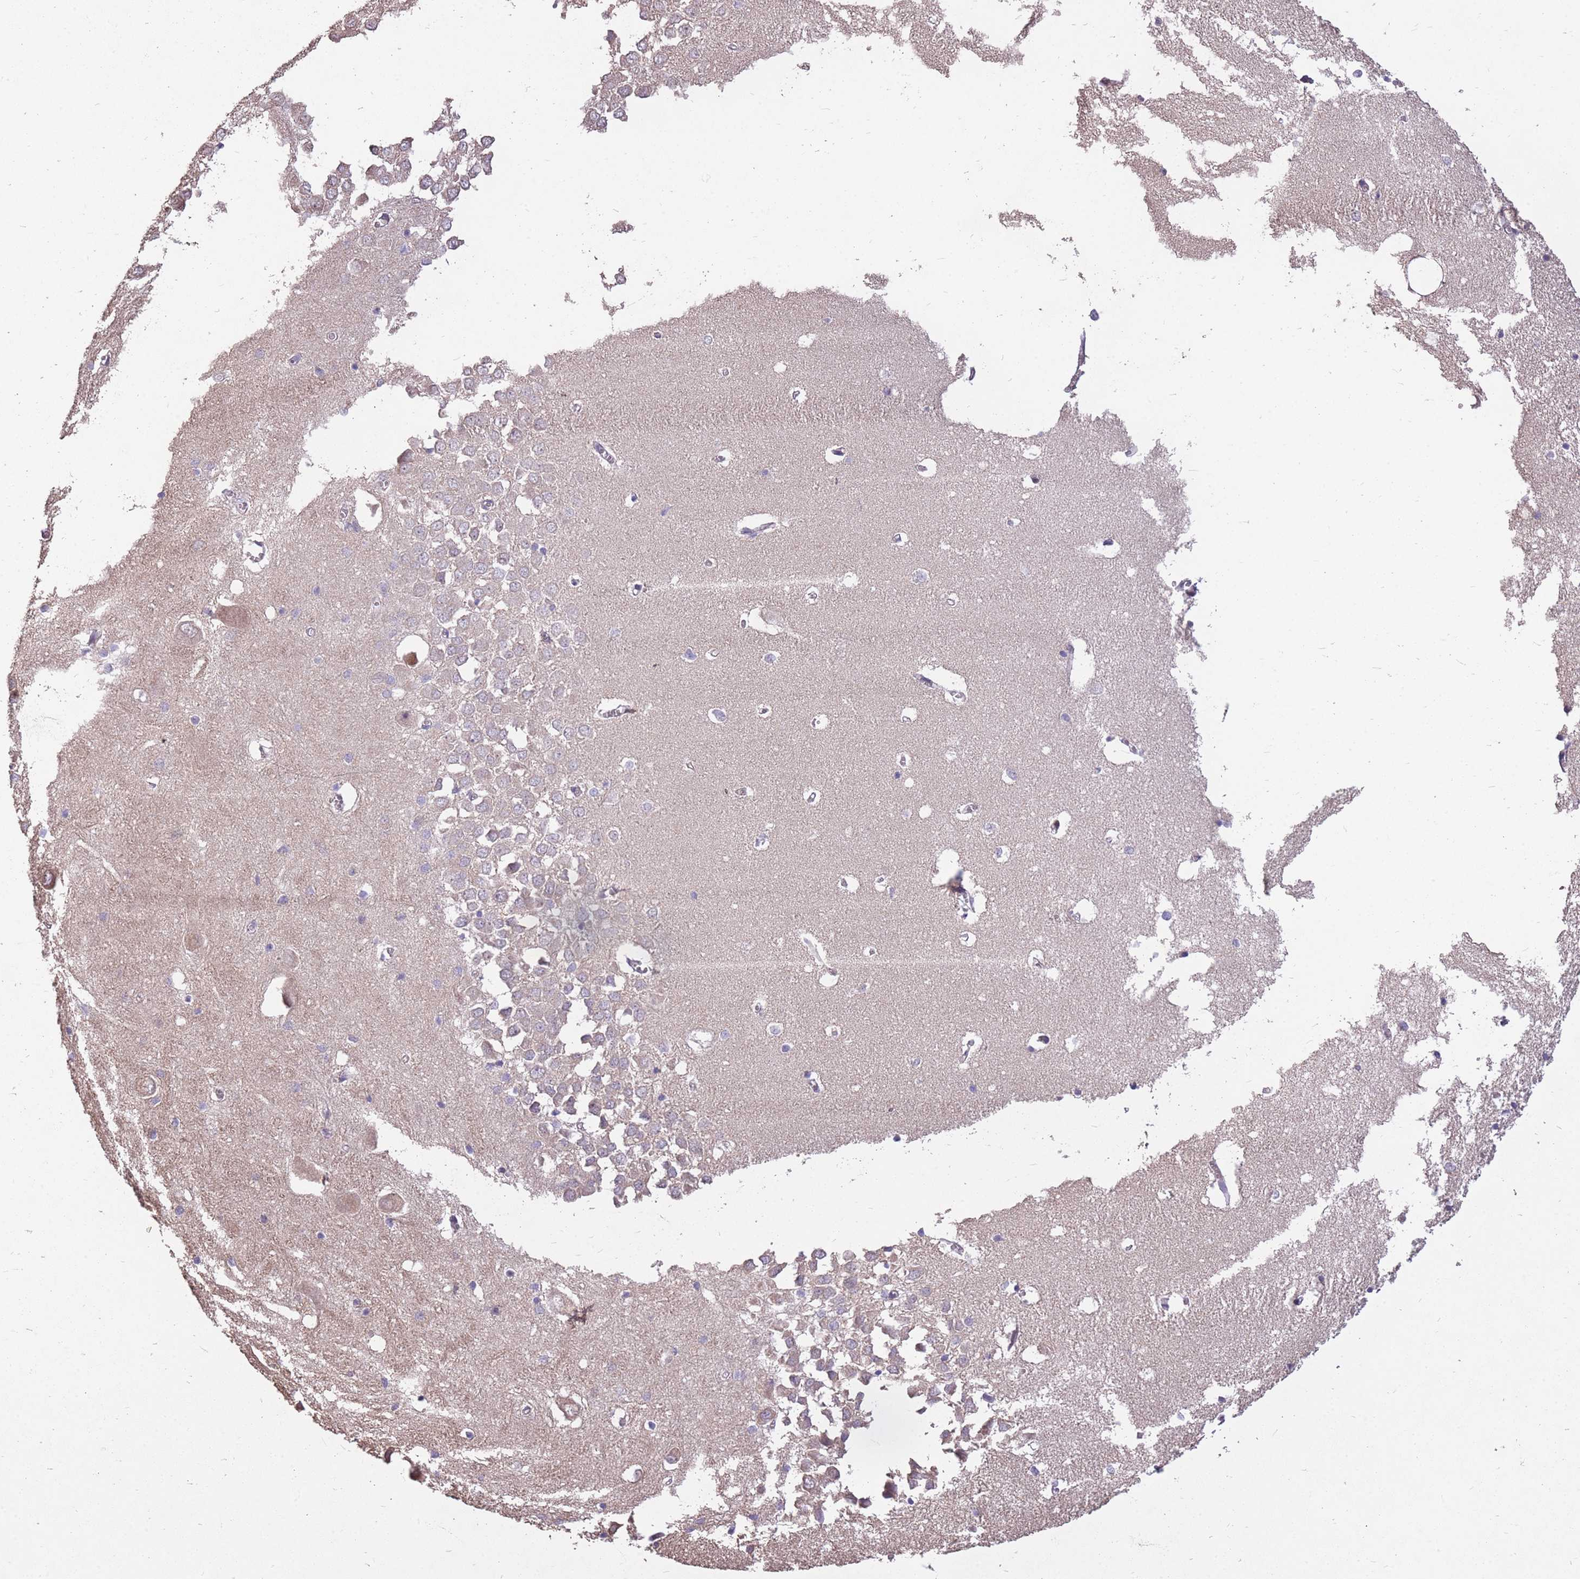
{"staining": {"intensity": "negative", "quantity": "none", "location": "none"}, "tissue": "hippocampus", "cell_type": "Glial cells", "image_type": "normal", "snomed": [{"axis": "morphology", "description": "Normal tissue, NOS"}, {"axis": "topography", "description": "Hippocampus"}], "caption": "Glial cells show no significant staining in unremarkable hippocampus. Brightfield microscopy of immunohistochemistry stained with DAB (brown) and hematoxylin (blue), captured at high magnification.", "gene": "DYNC1LI2", "patient": {"sex": "male", "age": 70}}